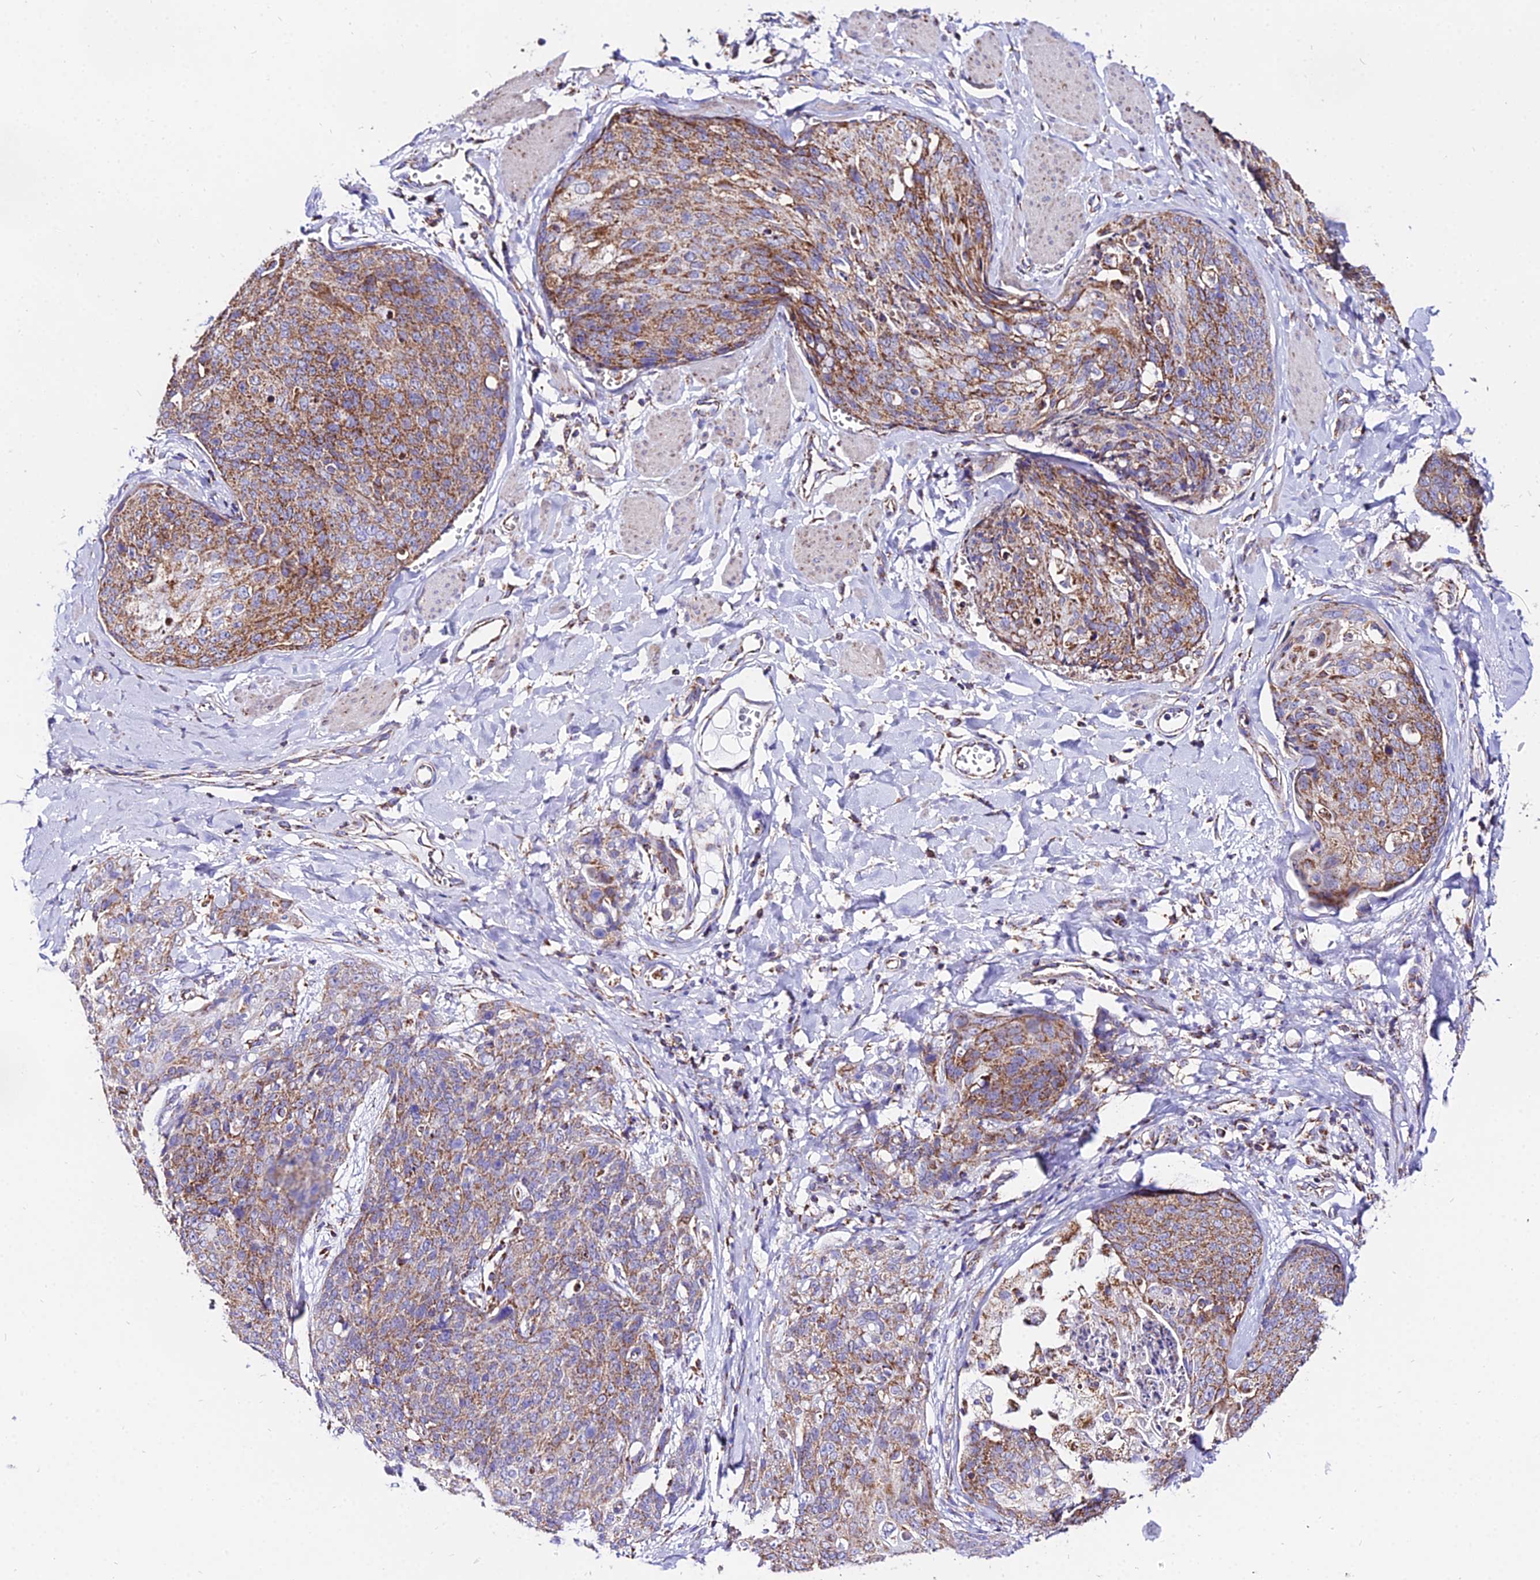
{"staining": {"intensity": "moderate", "quantity": ">75%", "location": "cytoplasmic/membranous"}, "tissue": "skin cancer", "cell_type": "Tumor cells", "image_type": "cancer", "snomed": [{"axis": "morphology", "description": "Squamous cell carcinoma, NOS"}, {"axis": "topography", "description": "Skin"}, {"axis": "topography", "description": "Vulva"}], "caption": "This histopathology image exhibits immunohistochemistry staining of skin squamous cell carcinoma, with medium moderate cytoplasmic/membranous positivity in approximately >75% of tumor cells.", "gene": "ATP5PD", "patient": {"sex": "female", "age": 85}}